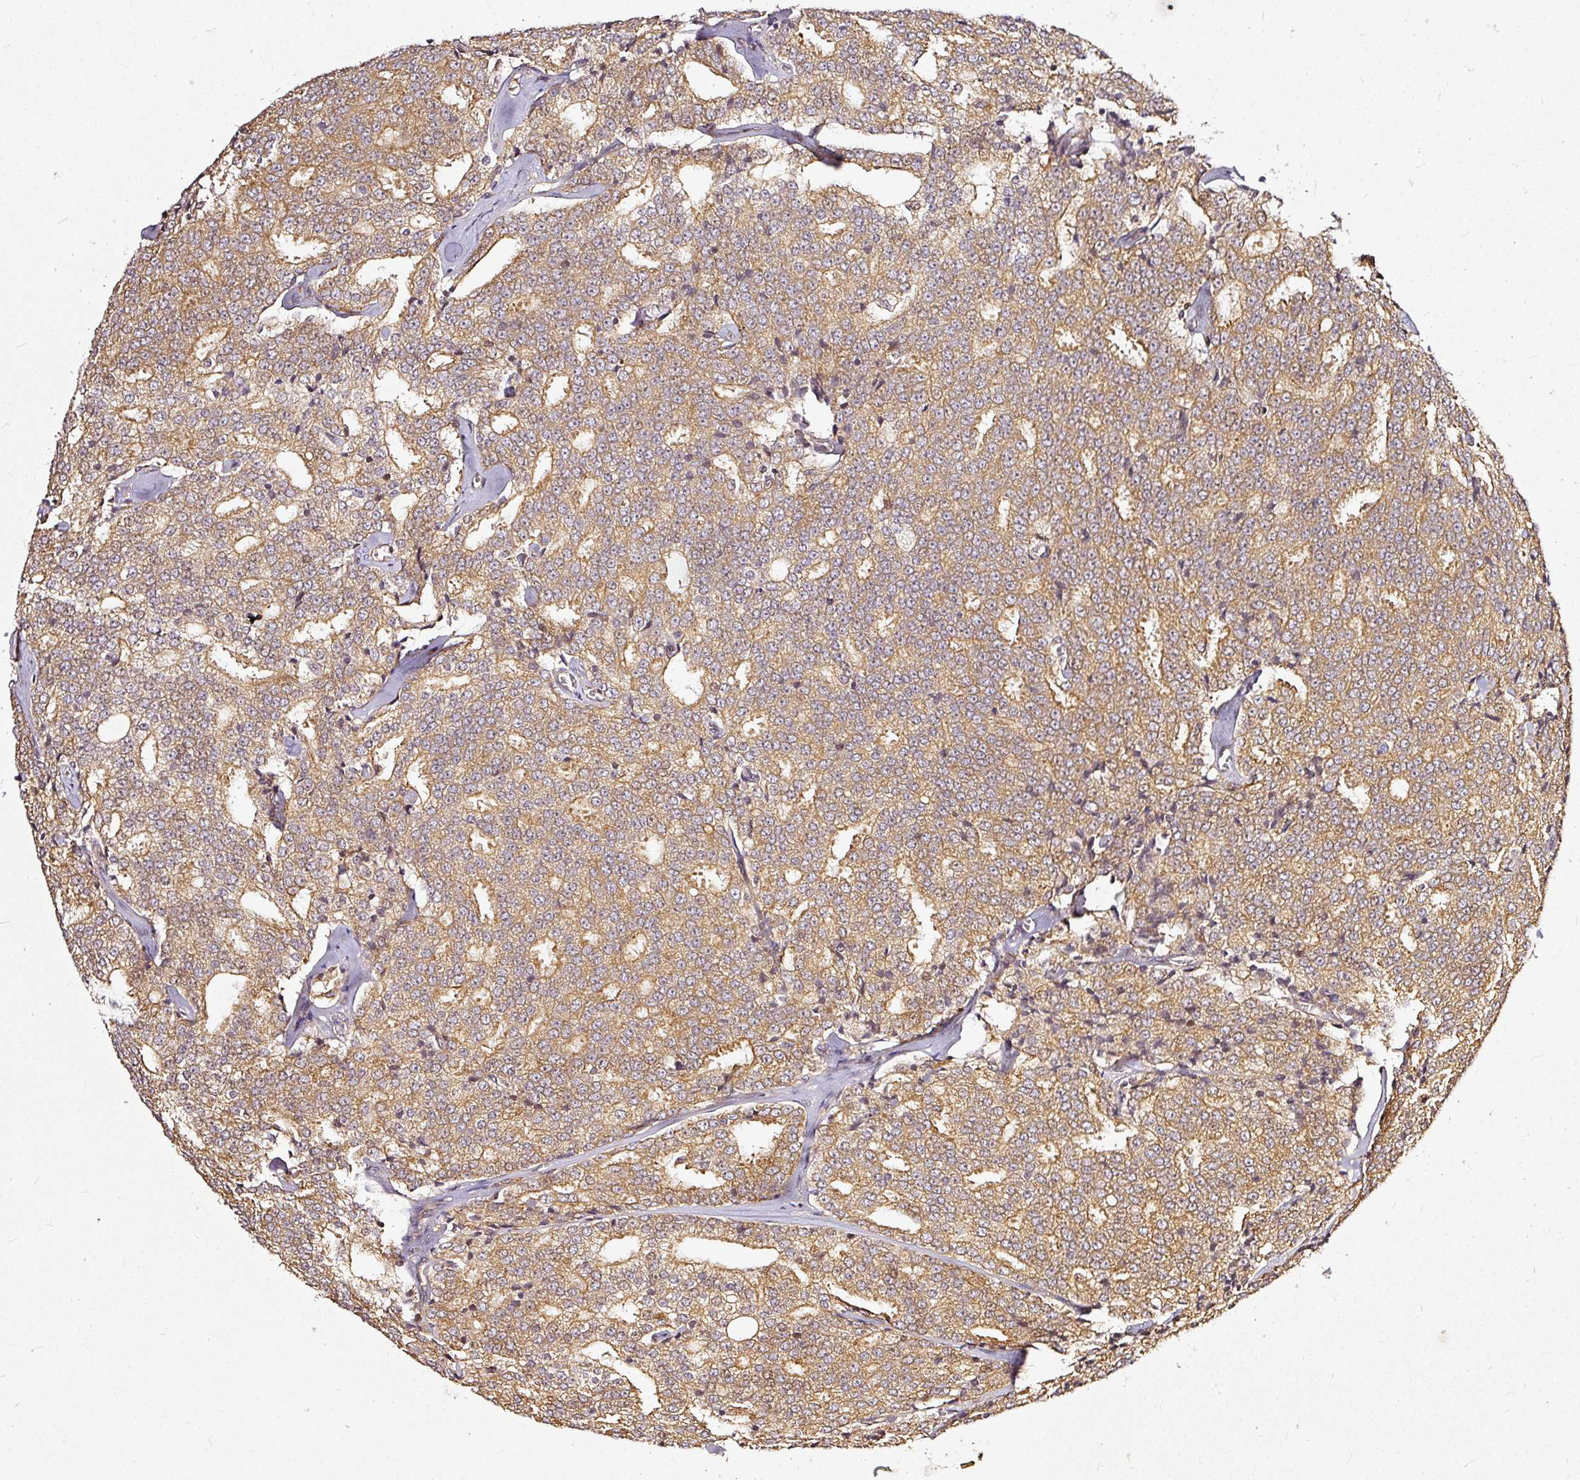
{"staining": {"intensity": "moderate", "quantity": ">75%", "location": "cytoplasmic/membranous"}, "tissue": "prostate cancer", "cell_type": "Tumor cells", "image_type": "cancer", "snomed": [{"axis": "morphology", "description": "Adenocarcinoma, Low grade"}, {"axis": "topography", "description": "Prostate"}], "caption": "Low-grade adenocarcinoma (prostate) stained for a protein (brown) shows moderate cytoplasmic/membranous positive expression in approximately >75% of tumor cells.", "gene": "MIF4GD", "patient": {"sex": "male", "age": 60}}